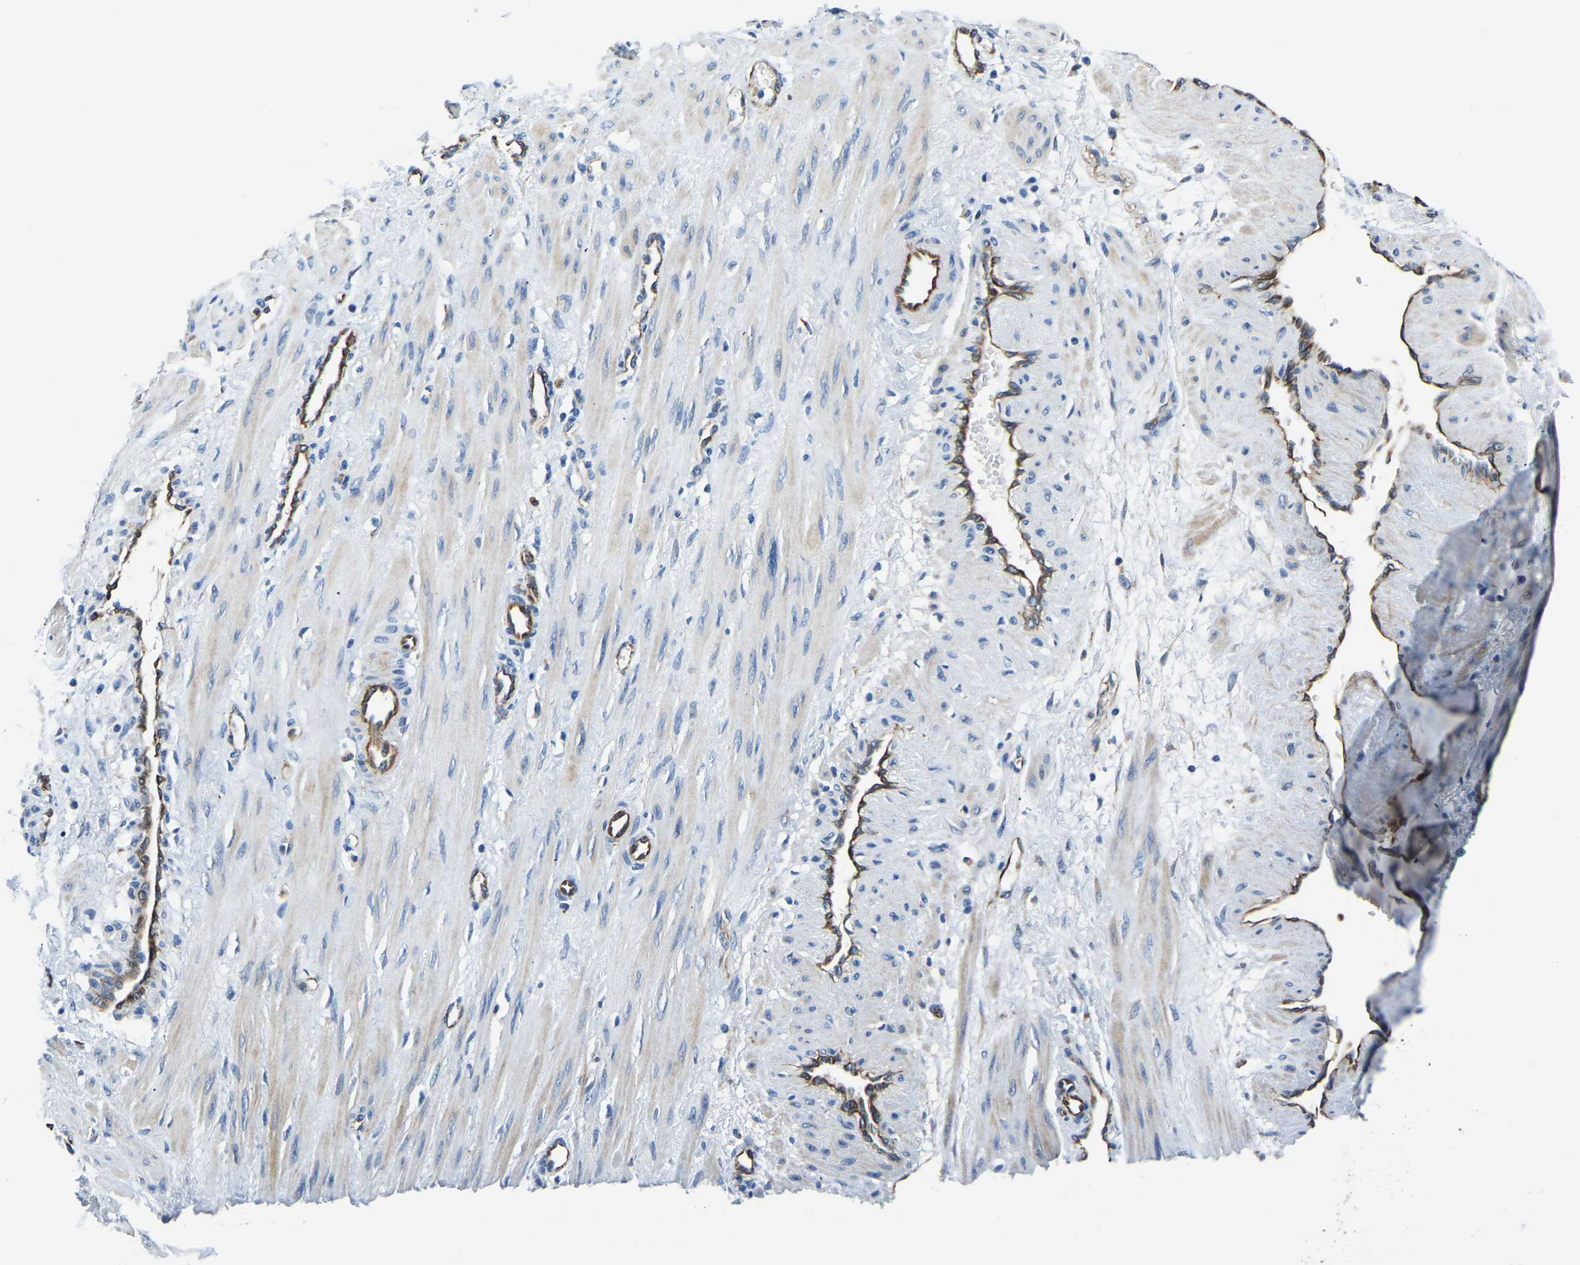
{"staining": {"intensity": "weak", "quantity": "25%-75%", "location": "cytoplasmic/membranous"}, "tissue": "smooth muscle", "cell_type": "Smooth muscle cells", "image_type": "normal", "snomed": [{"axis": "morphology", "description": "Normal tissue, NOS"}, {"axis": "topography", "description": "Endometrium"}], "caption": "Smooth muscle cells reveal low levels of weak cytoplasmic/membranous expression in approximately 25%-75% of cells in benign human smooth muscle.", "gene": "MS4A3", "patient": {"sex": "female", "age": 33}}